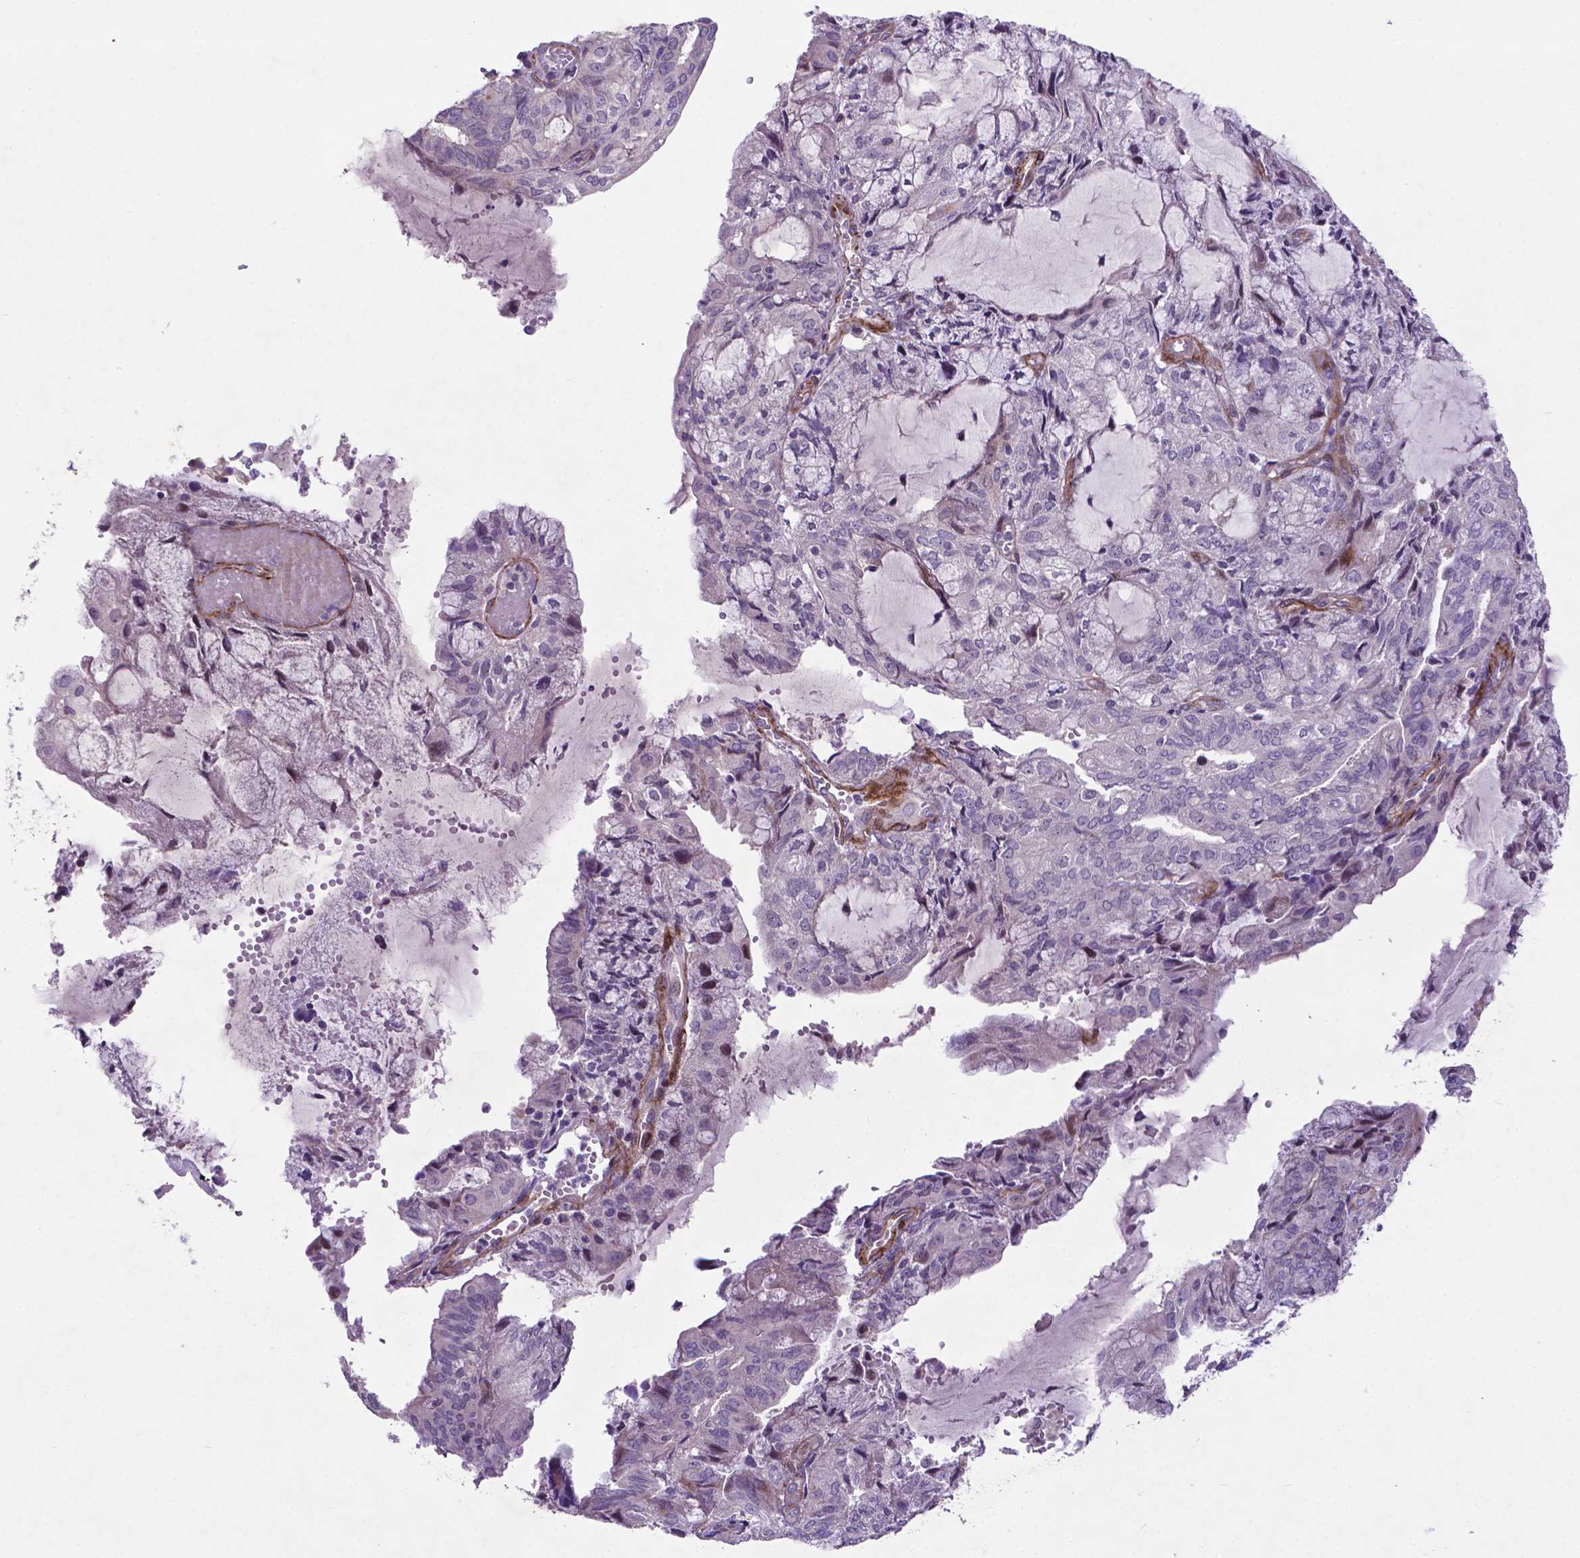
{"staining": {"intensity": "negative", "quantity": "none", "location": "none"}, "tissue": "endometrial cancer", "cell_type": "Tumor cells", "image_type": "cancer", "snomed": [{"axis": "morphology", "description": "Adenocarcinoma, NOS"}, {"axis": "topography", "description": "Endometrium"}], "caption": "This is a histopathology image of immunohistochemistry (IHC) staining of endometrial cancer (adenocarcinoma), which shows no positivity in tumor cells.", "gene": "PFKFB4", "patient": {"sex": "female", "age": 81}}